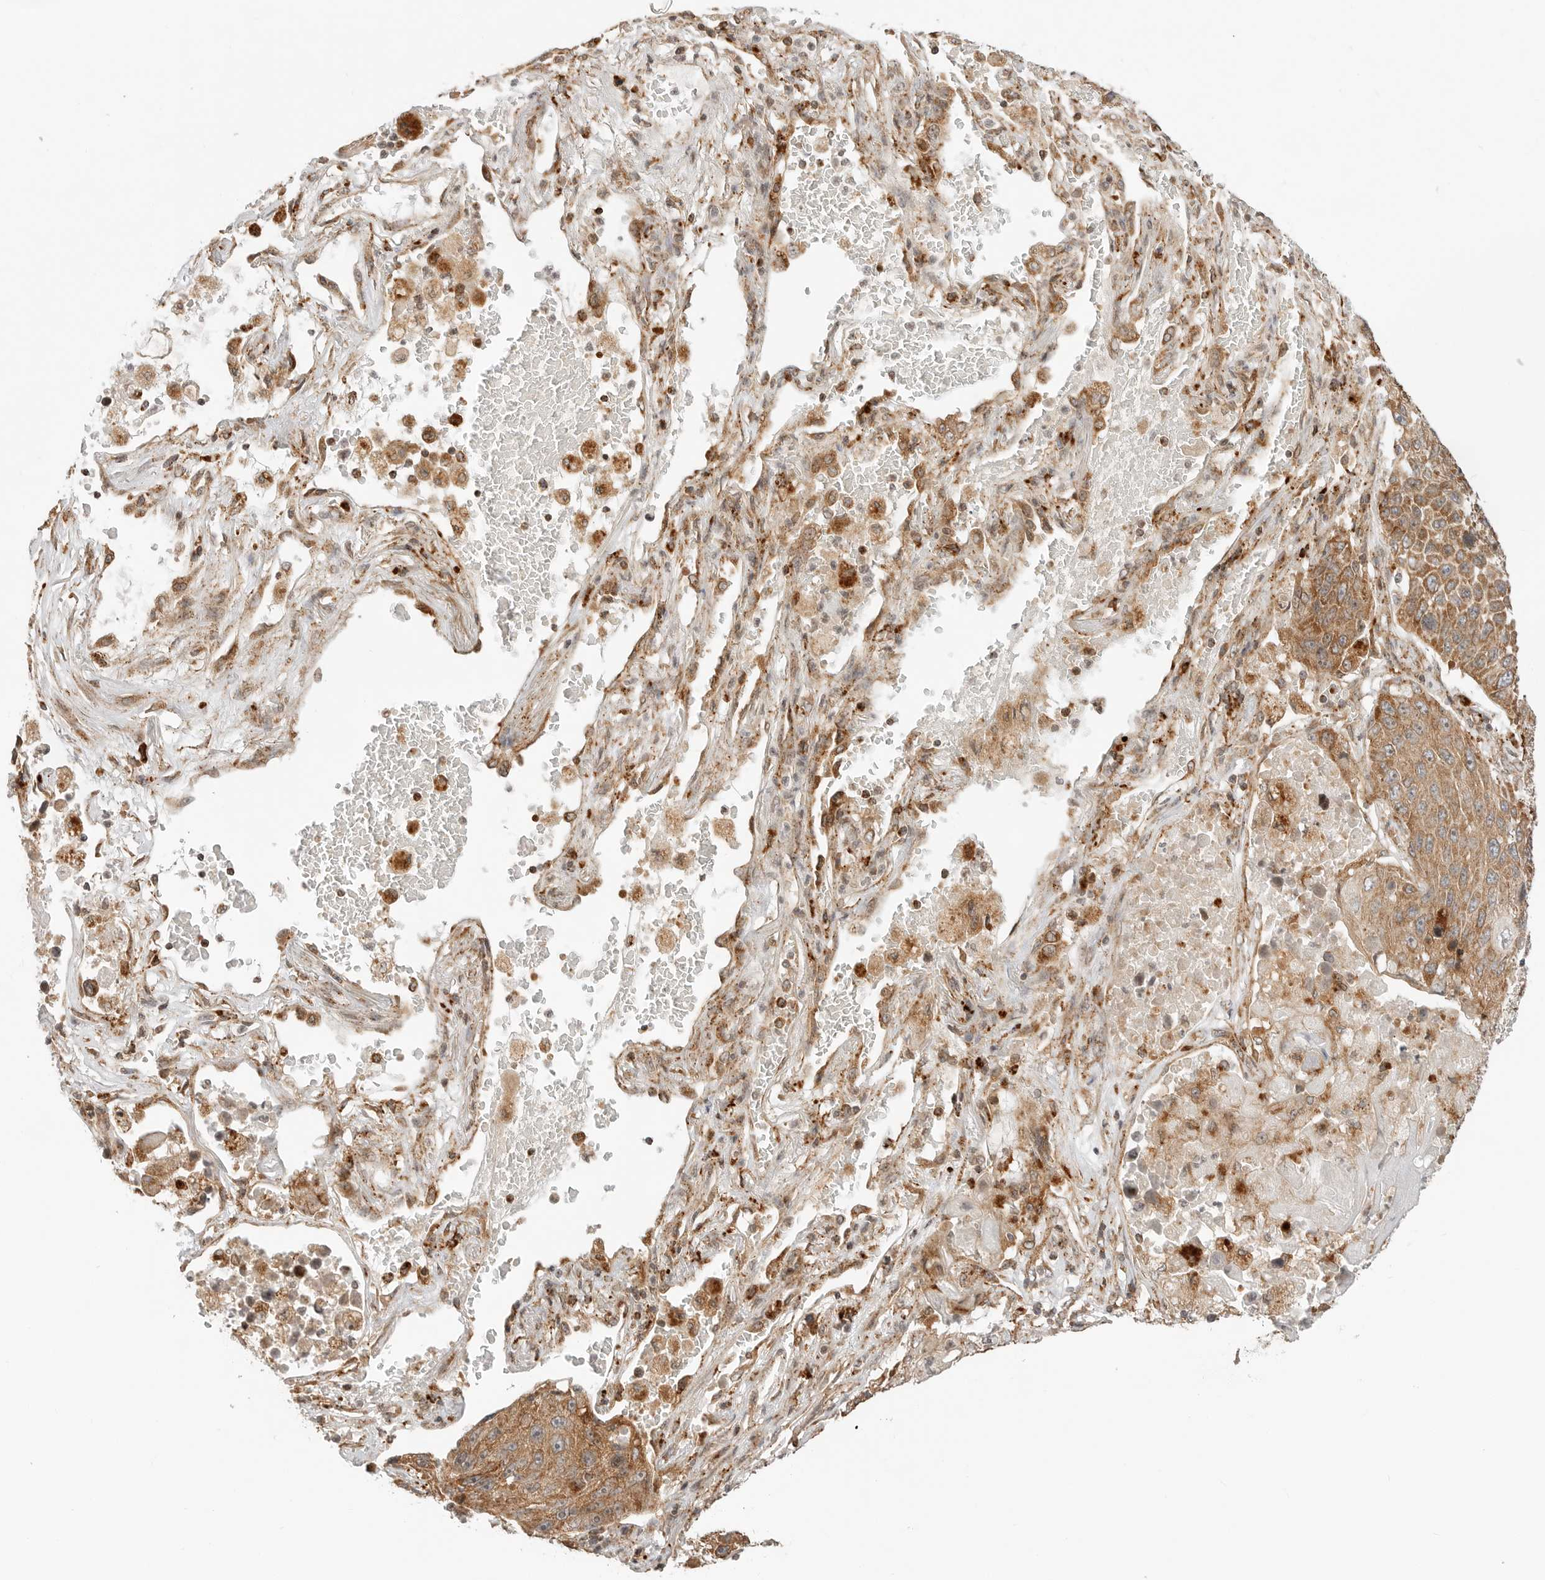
{"staining": {"intensity": "moderate", "quantity": ">75%", "location": "cytoplasmic/membranous"}, "tissue": "lung cancer", "cell_type": "Tumor cells", "image_type": "cancer", "snomed": [{"axis": "morphology", "description": "Squamous cell carcinoma, NOS"}, {"axis": "topography", "description": "Lung"}], "caption": "A medium amount of moderate cytoplasmic/membranous positivity is identified in about >75% of tumor cells in squamous cell carcinoma (lung) tissue.", "gene": "IDUA", "patient": {"sex": "male", "age": 61}}